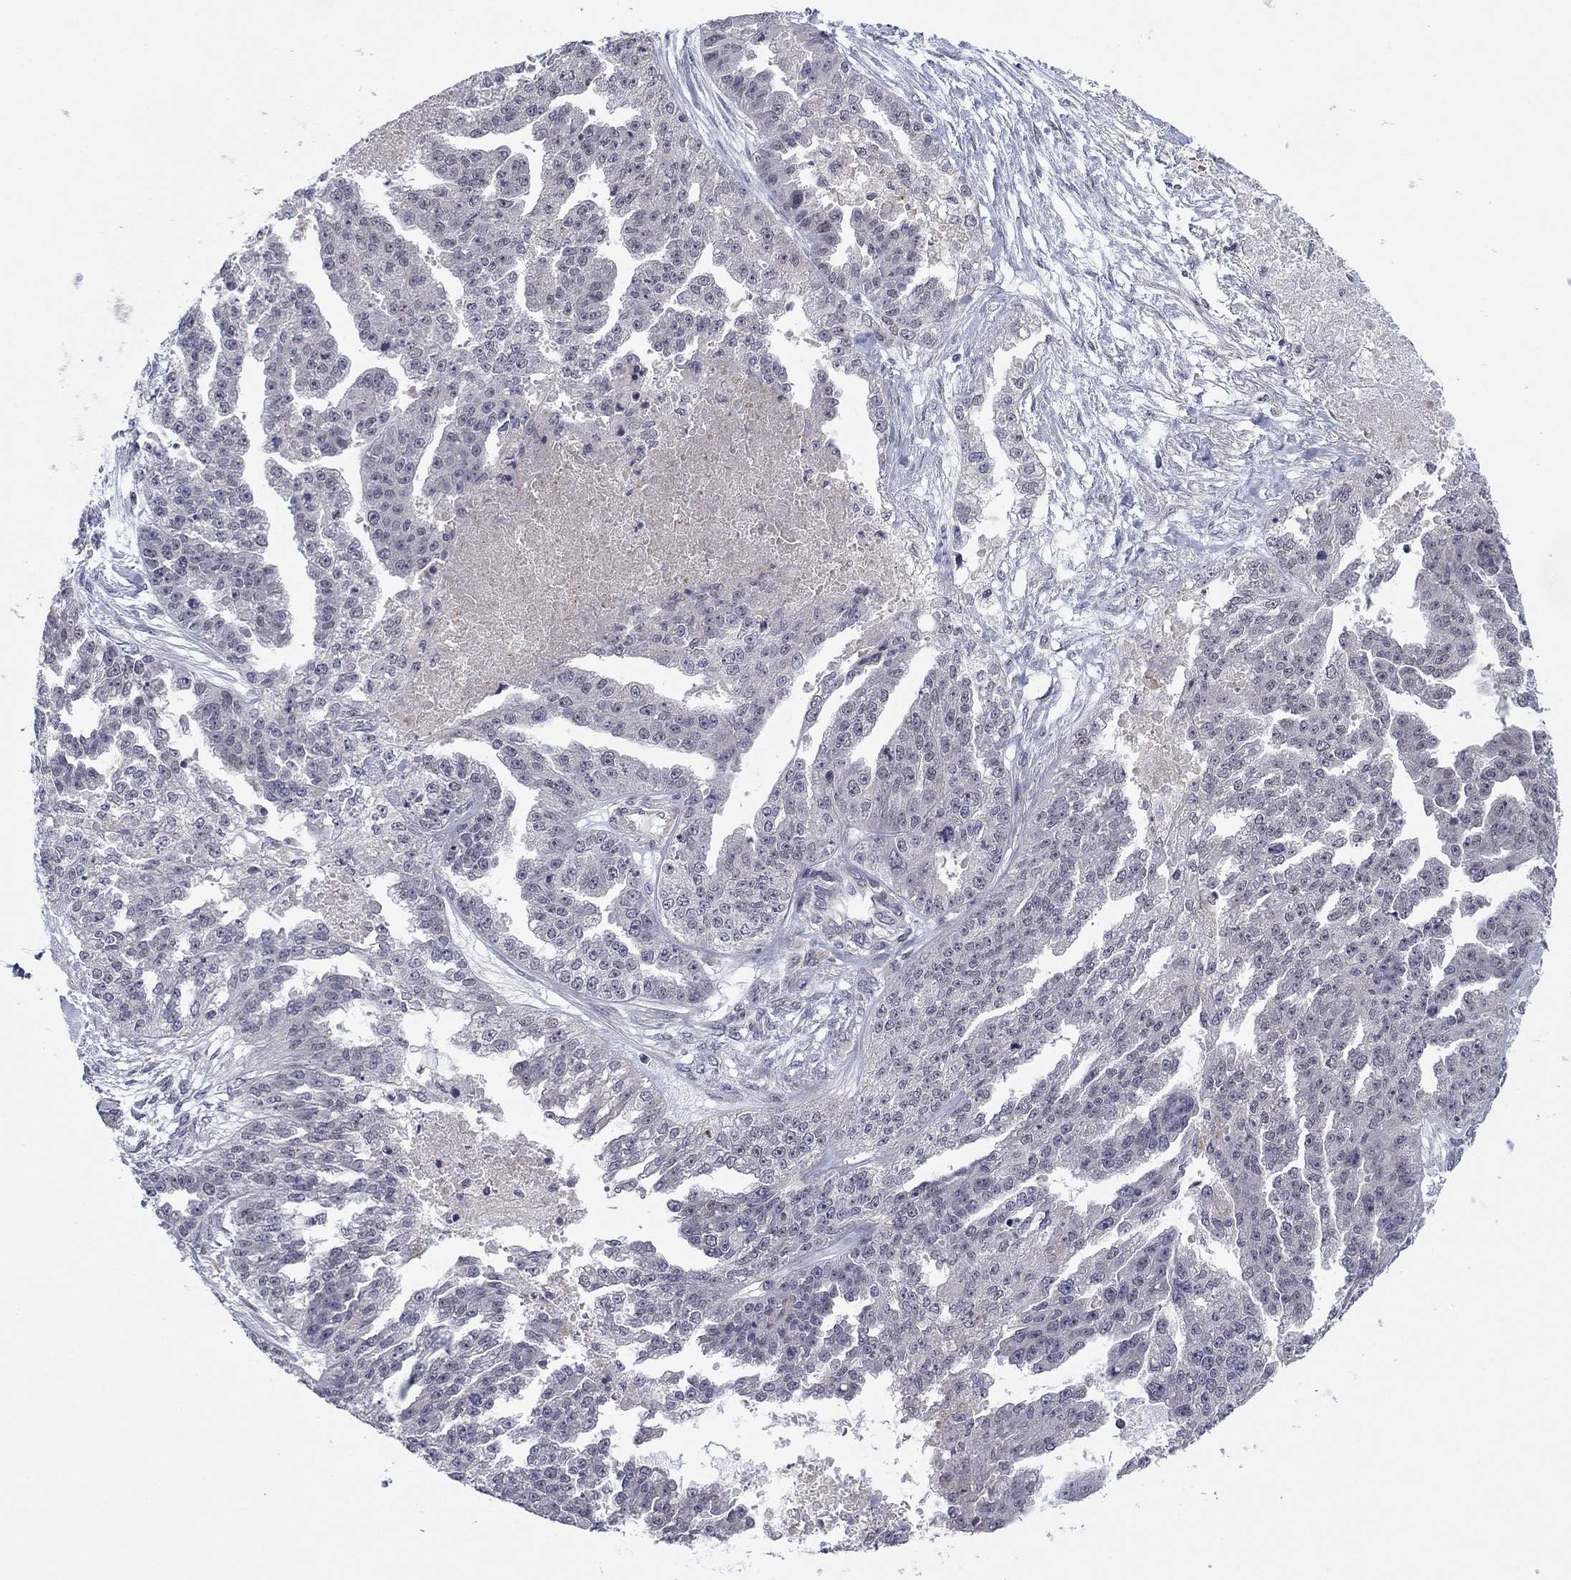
{"staining": {"intensity": "negative", "quantity": "none", "location": "none"}, "tissue": "ovarian cancer", "cell_type": "Tumor cells", "image_type": "cancer", "snomed": [{"axis": "morphology", "description": "Cystadenocarcinoma, serous, NOS"}, {"axis": "topography", "description": "Ovary"}], "caption": "Photomicrograph shows no protein staining in tumor cells of serous cystadenocarcinoma (ovarian) tissue. The staining is performed using DAB (3,3'-diaminobenzidine) brown chromogen with nuclei counter-stained in using hematoxylin.", "gene": "BCL11A", "patient": {"sex": "female", "age": 58}}